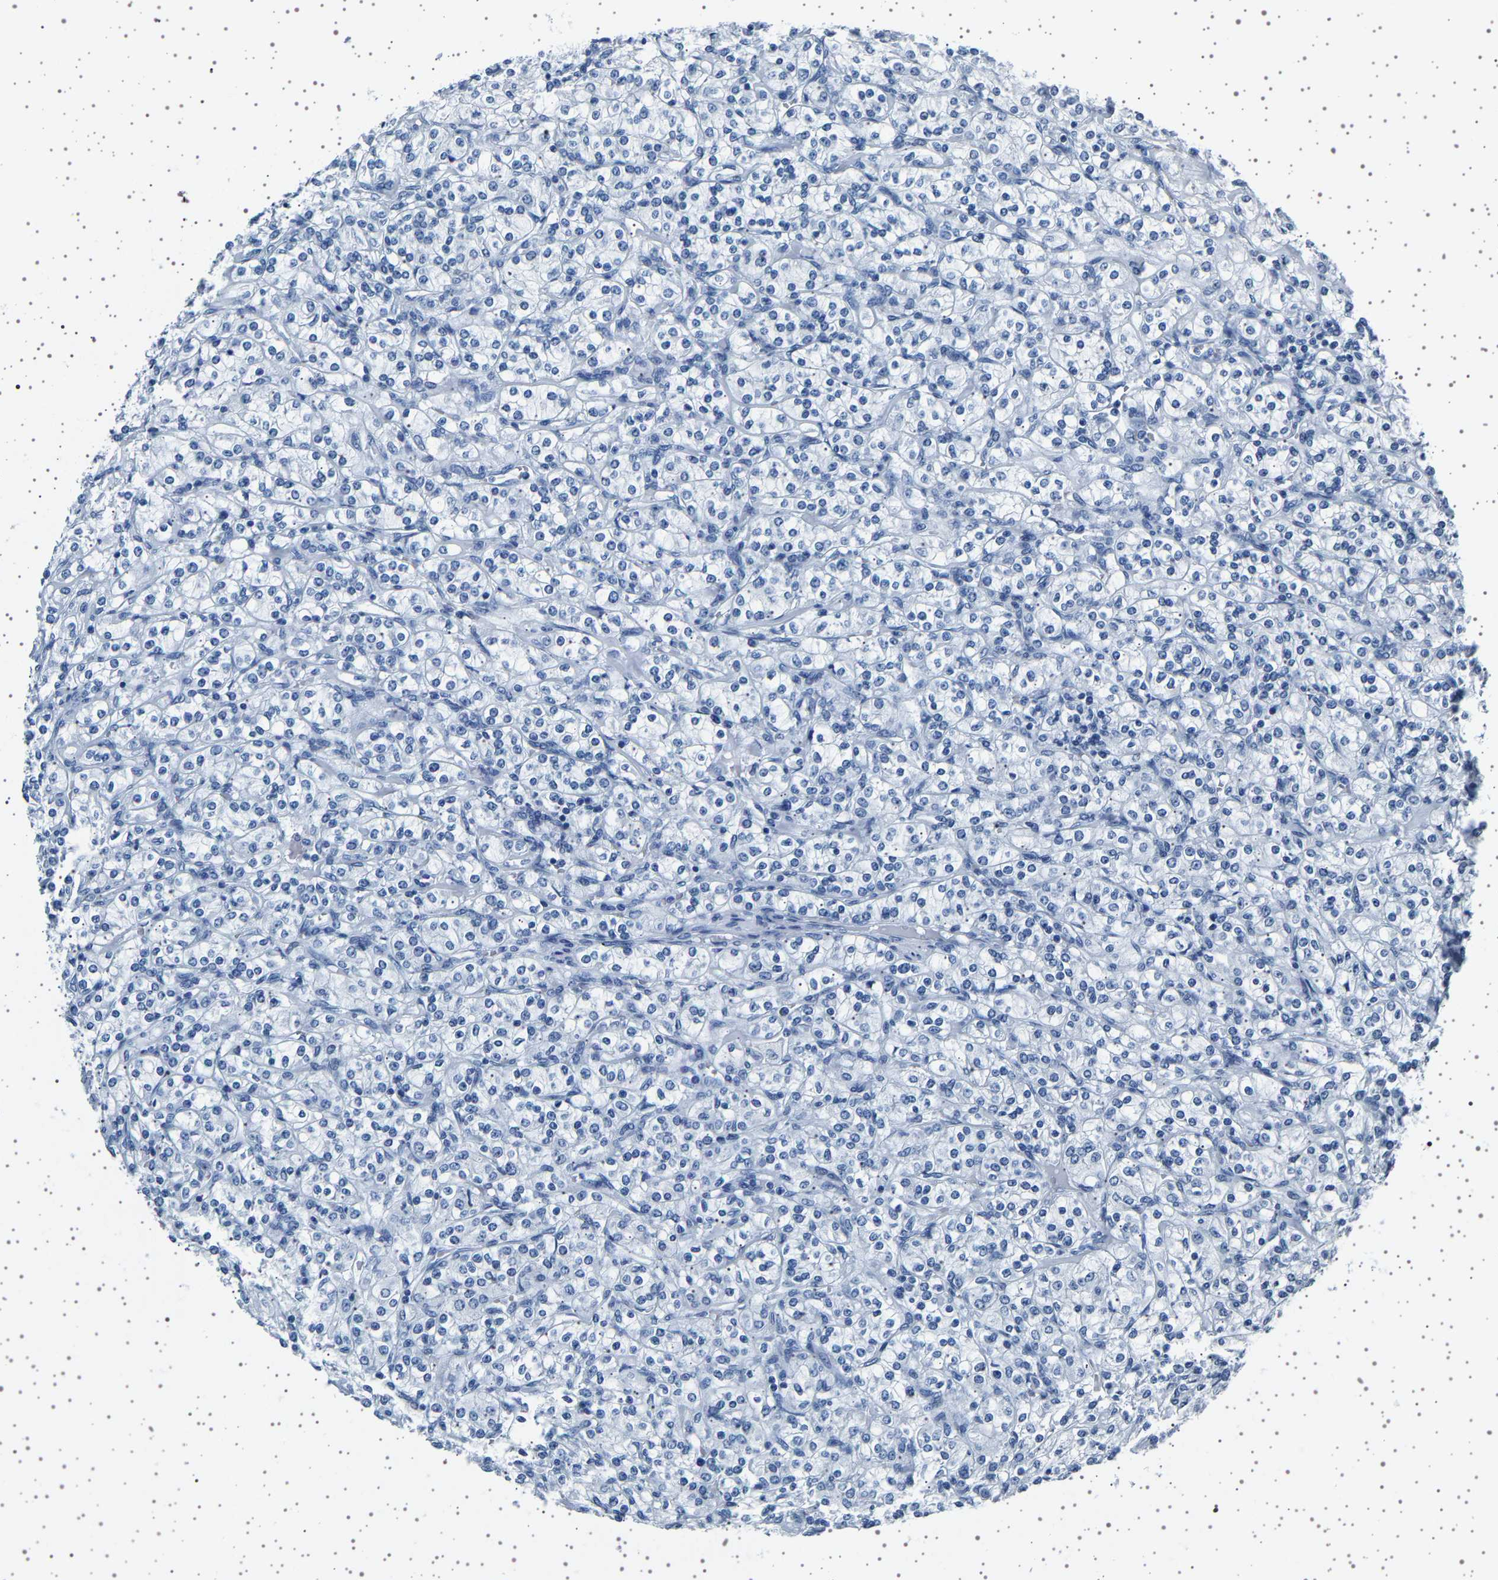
{"staining": {"intensity": "negative", "quantity": "none", "location": "none"}, "tissue": "renal cancer", "cell_type": "Tumor cells", "image_type": "cancer", "snomed": [{"axis": "morphology", "description": "Adenocarcinoma, NOS"}, {"axis": "topography", "description": "Kidney"}], "caption": "High power microscopy histopathology image of an immunohistochemistry micrograph of renal adenocarcinoma, revealing no significant positivity in tumor cells.", "gene": "TFF3", "patient": {"sex": "male", "age": 77}}